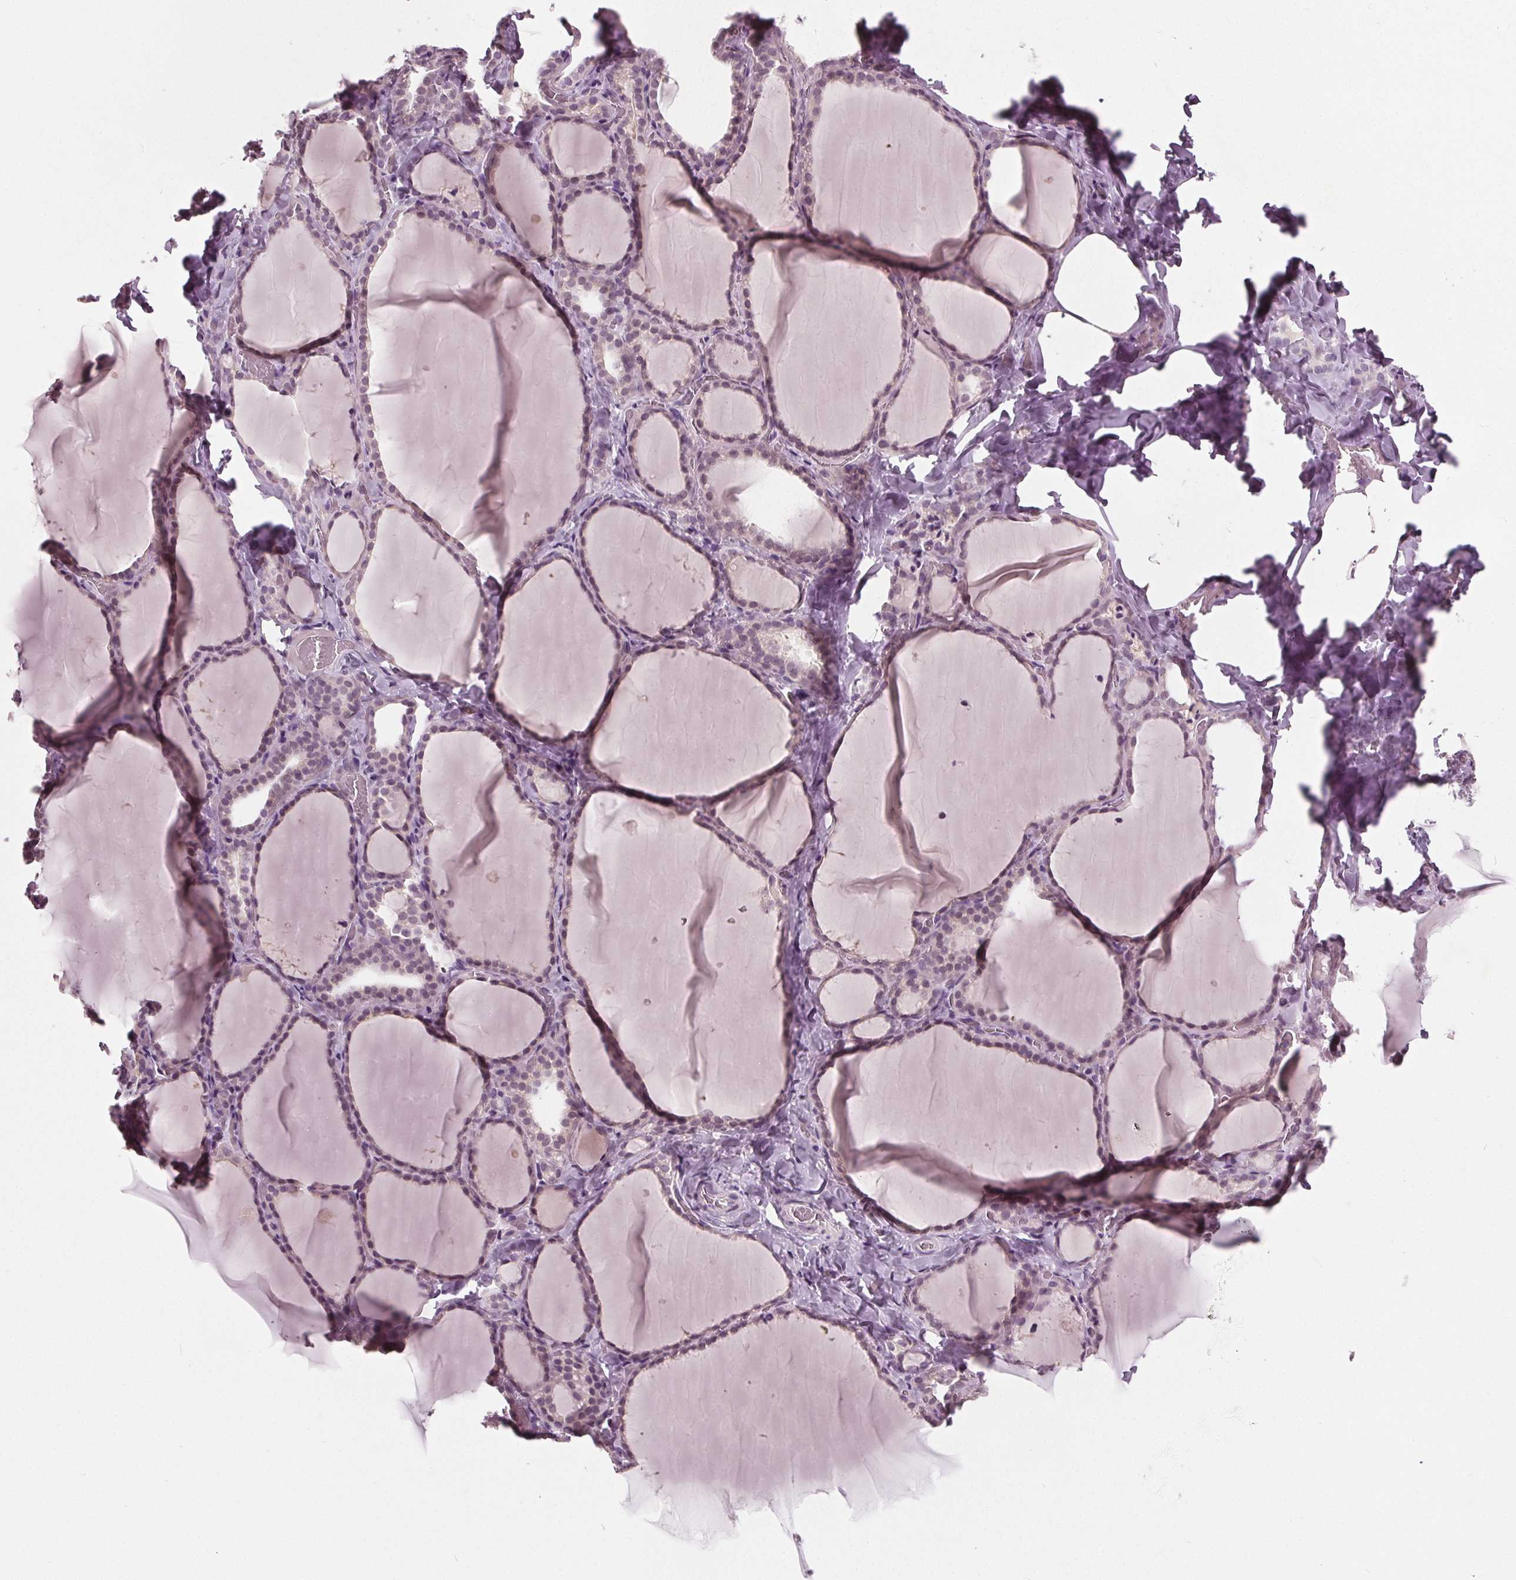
{"staining": {"intensity": "moderate", "quantity": "<25%", "location": "cytoplasmic/membranous"}, "tissue": "thyroid gland", "cell_type": "Glandular cells", "image_type": "normal", "snomed": [{"axis": "morphology", "description": "Normal tissue, NOS"}, {"axis": "topography", "description": "Thyroid gland"}], "caption": "Moderate cytoplasmic/membranous protein expression is identified in about <25% of glandular cells in thyroid gland.", "gene": "TKFC", "patient": {"sex": "female", "age": 22}}